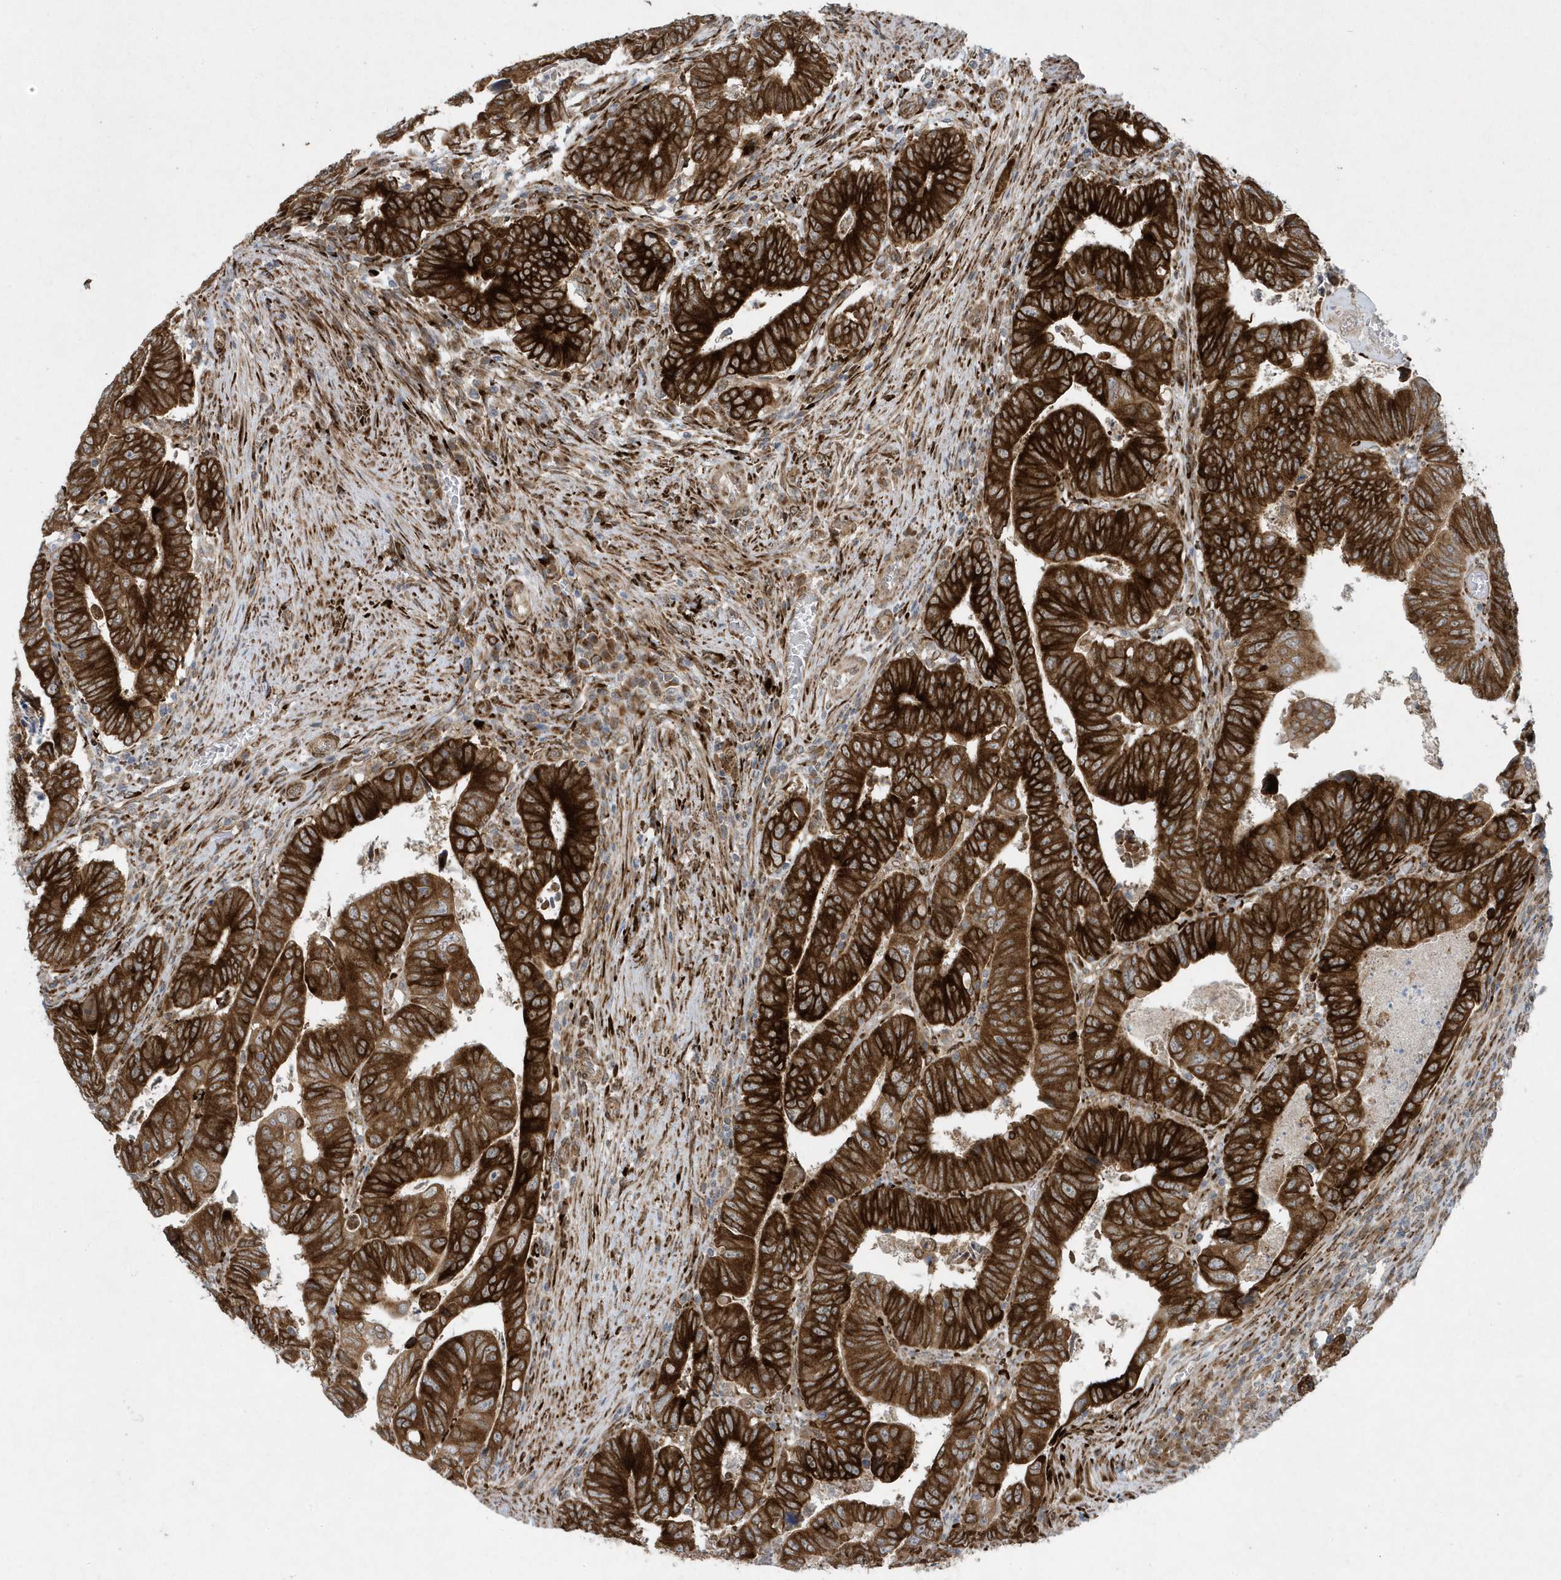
{"staining": {"intensity": "strong", "quantity": ">75%", "location": "cytoplasmic/membranous"}, "tissue": "colorectal cancer", "cell_type": "Tumor cells", "image_type": "cancer", "snomed": [{"axis": "morphology", "description": "Normal tissue, NOS"}, {"axis": "morphology", "description": "Adenocarcinoma, NOS"}, {"axis": "topography", "description": "Rectum"}], "caption": "A histopathology image of colorectal cancer (adenocarcinoma) stained for a protein displays strong cytoplasmic/membranous brown staining in tumor cells.", "gene": "FAM98A", "patient": {"sex": "female", "age": 65}}